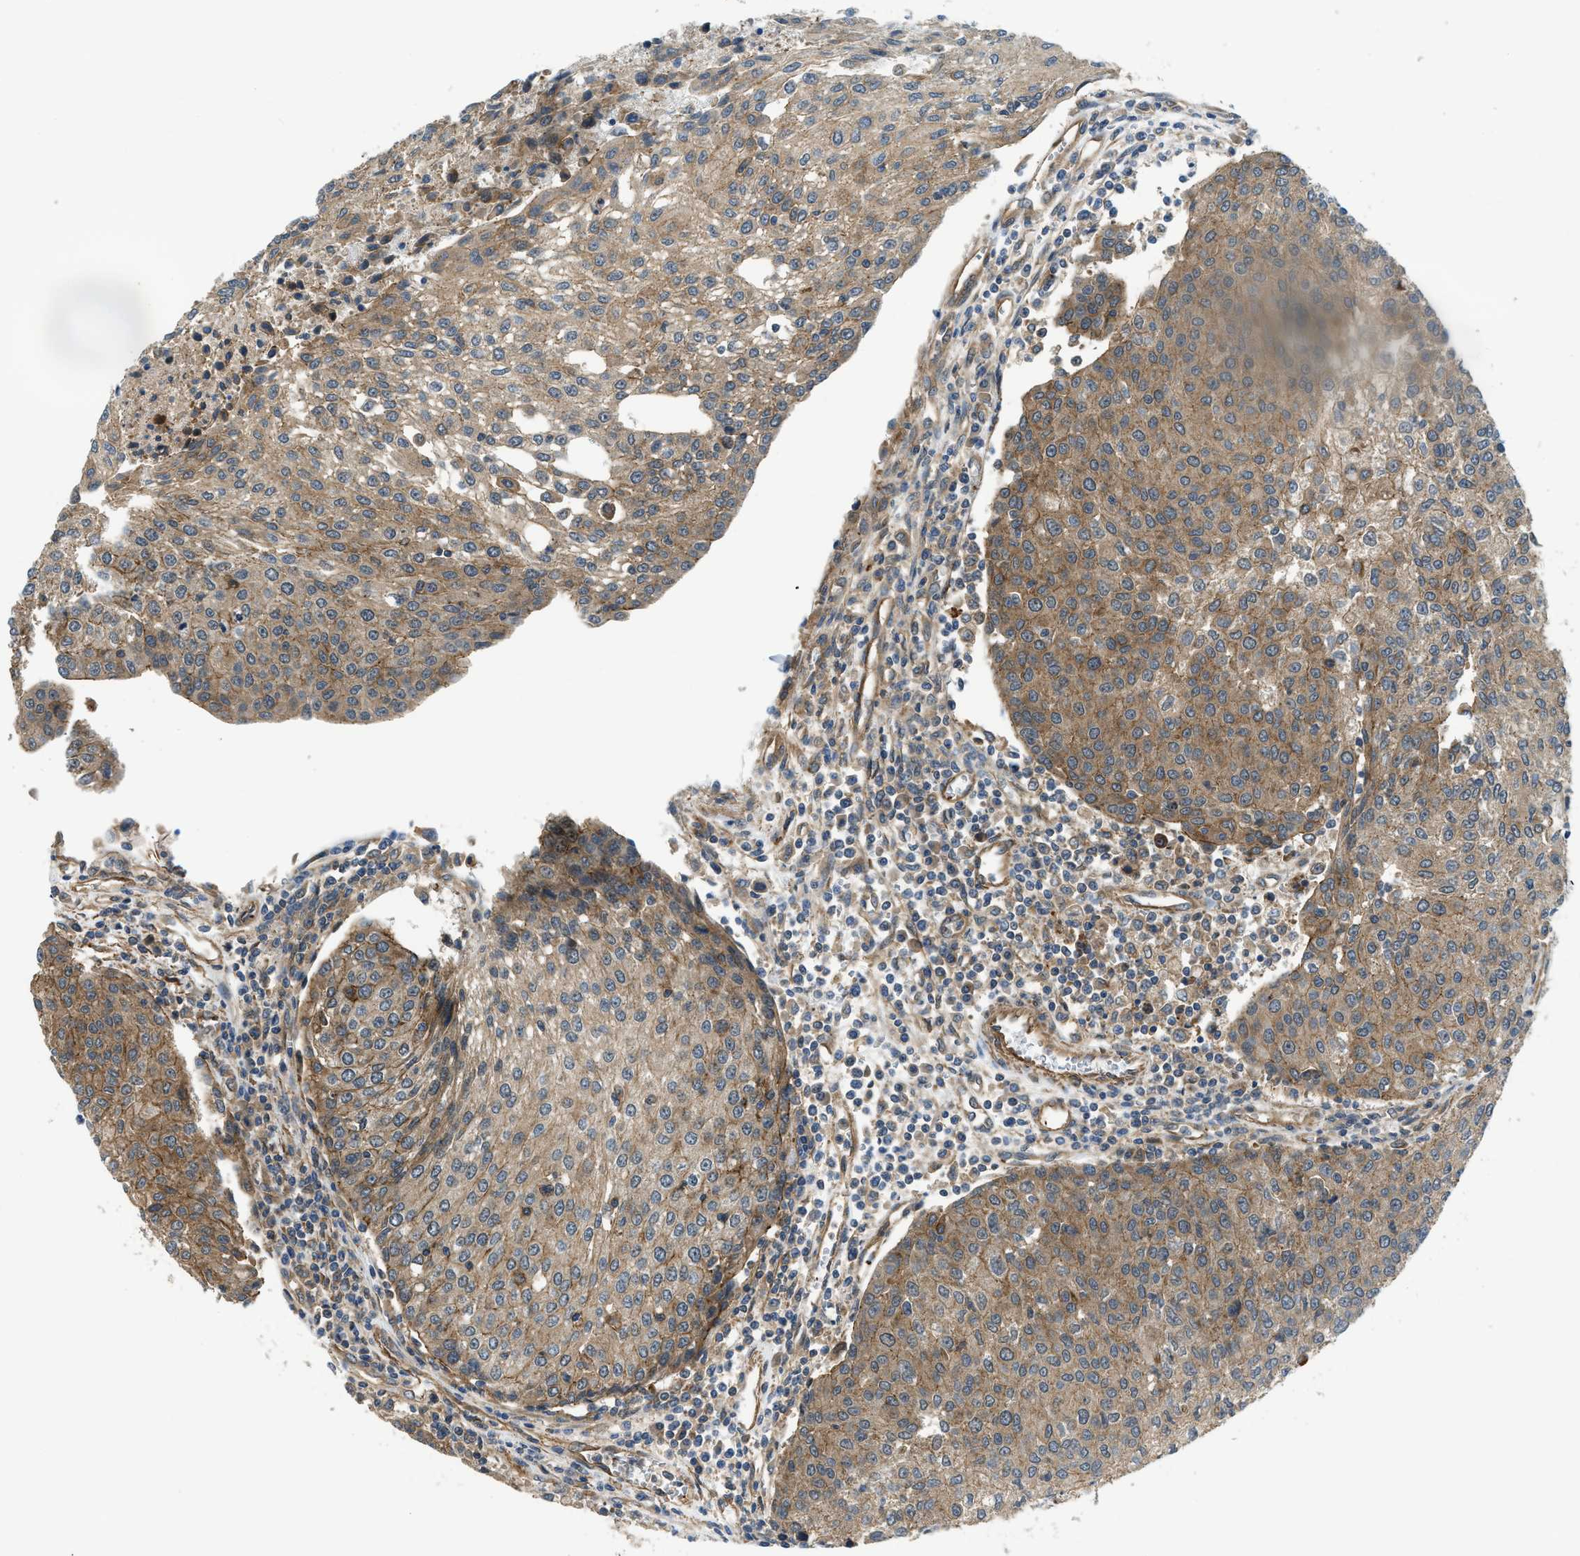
{"staining": {"intensity": "moderate", "quantity": ">75%", "location": "cytoplasmic/membranous"}, "tissue": "urothelial cancer", "cell_type": "Tumor cells", "image_type": "cancer", "snomed": [{"axis": "morphology", "description": "Urothelial carcinoma, High grade"}, {"axis": "topography", "description": "Urinary bladder"}], "caption": "Immunohistochemistry staining of urothelial carcinoma (high-grade), which reveals medium levels of moderate cytoplasmic/membranous expression in approximately >75% of tumor cells indicating moderate cytoplasmic/membranous protein positivity. The staining was performed using DAB (brown) for protein detection and nuclei were counterstained in hematoxylin (blue).", "gene": "CGN", "patient": {"sex": "female", "age": 85}}